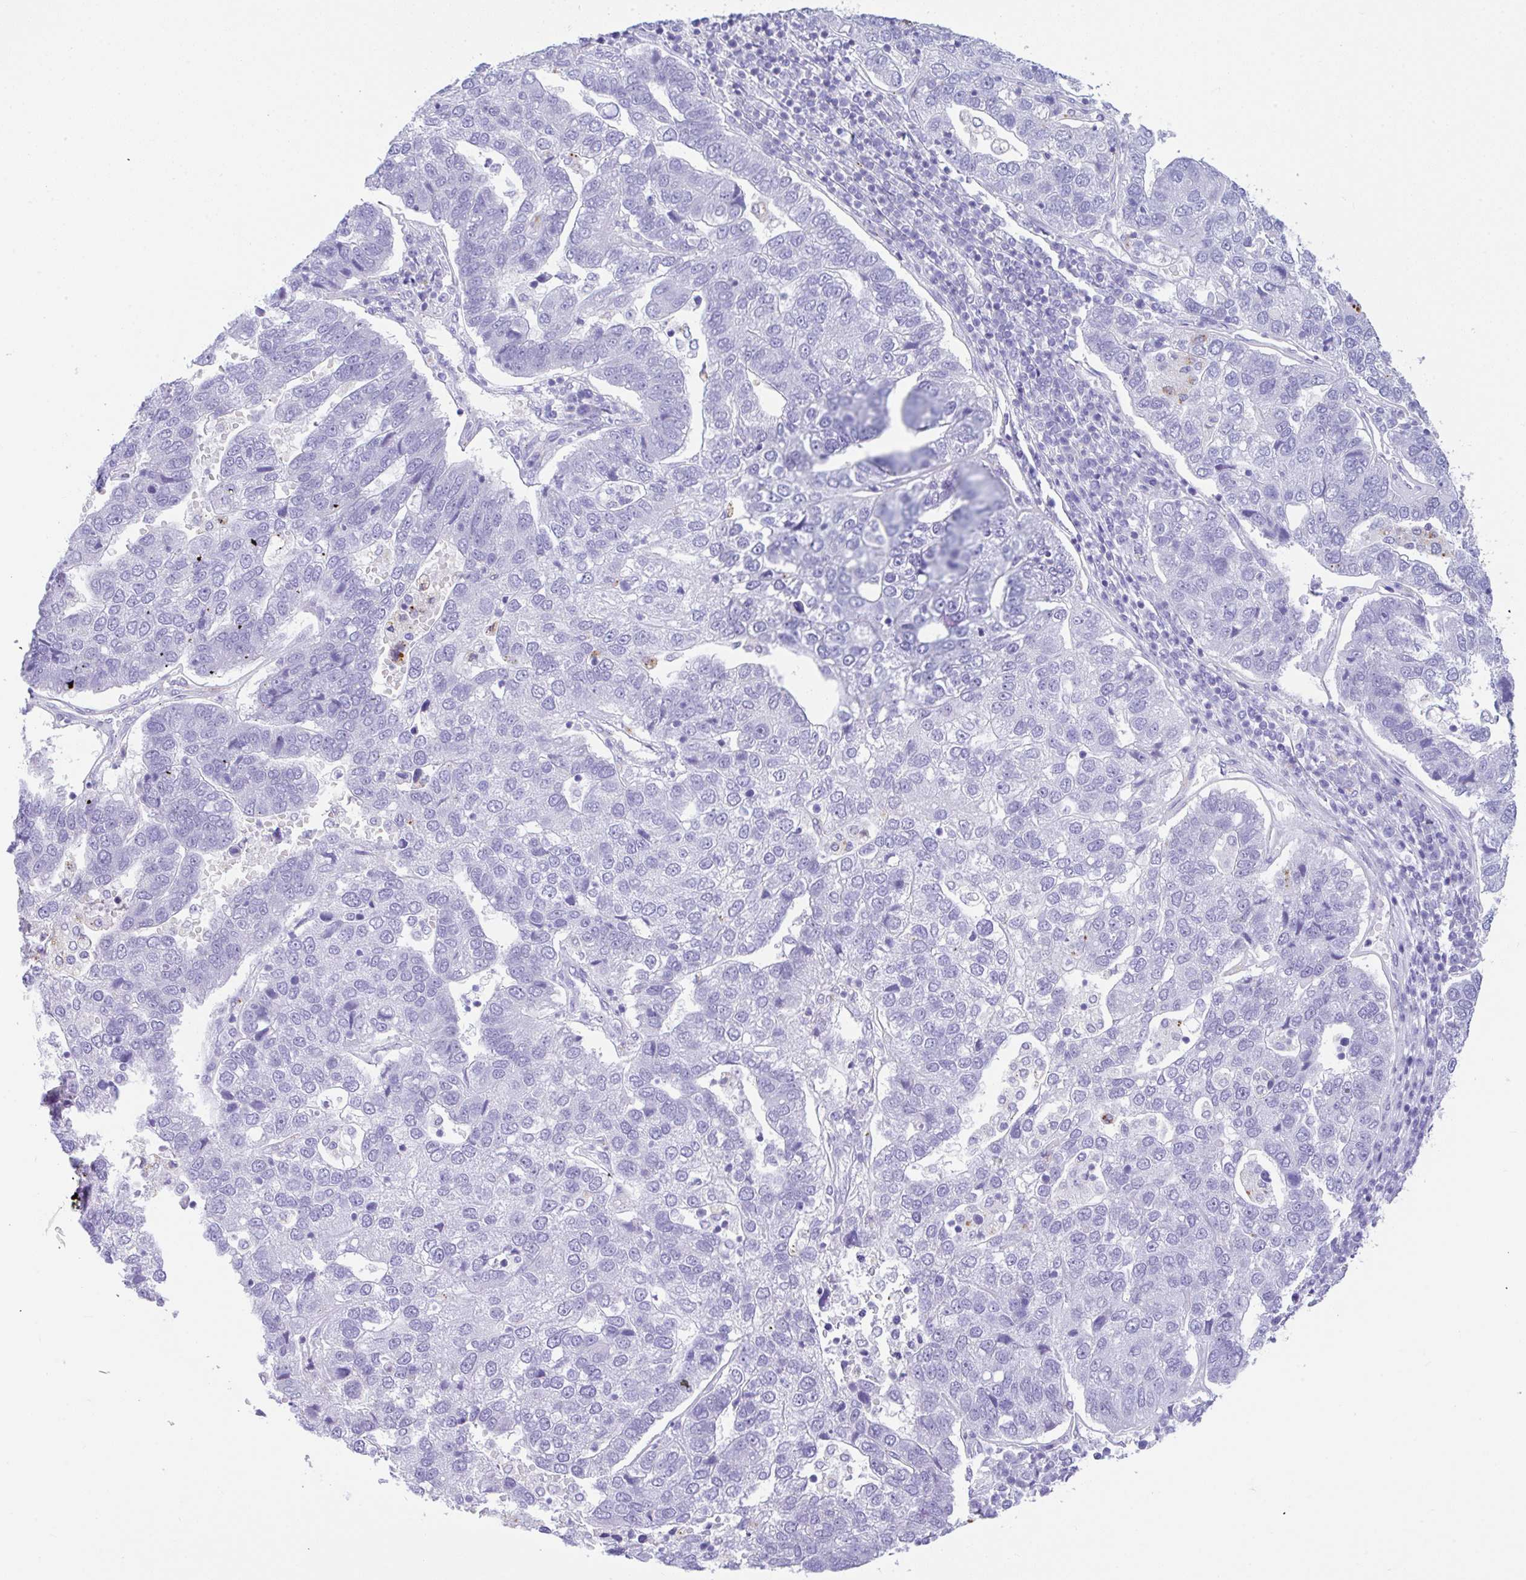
{"staining": {"intensity": "negative", "quantity": "none", "location": "none"}, "tissue": "pancreatic cancer", "cell_type": "Tumor cells", "image_type": "cancer", "snomed": [{"axis": "morphology", "description": "Adenocarcinoma, NOS"}, {"axis": "topography", "description": "Pancreas"}], "caption": "Pancreatic cancer stained for a protein using immunohistochemistry displays no positivity tumor cells.", "gene": "NDUFAF8", "patient": {"sex": "female", "age": 61}}